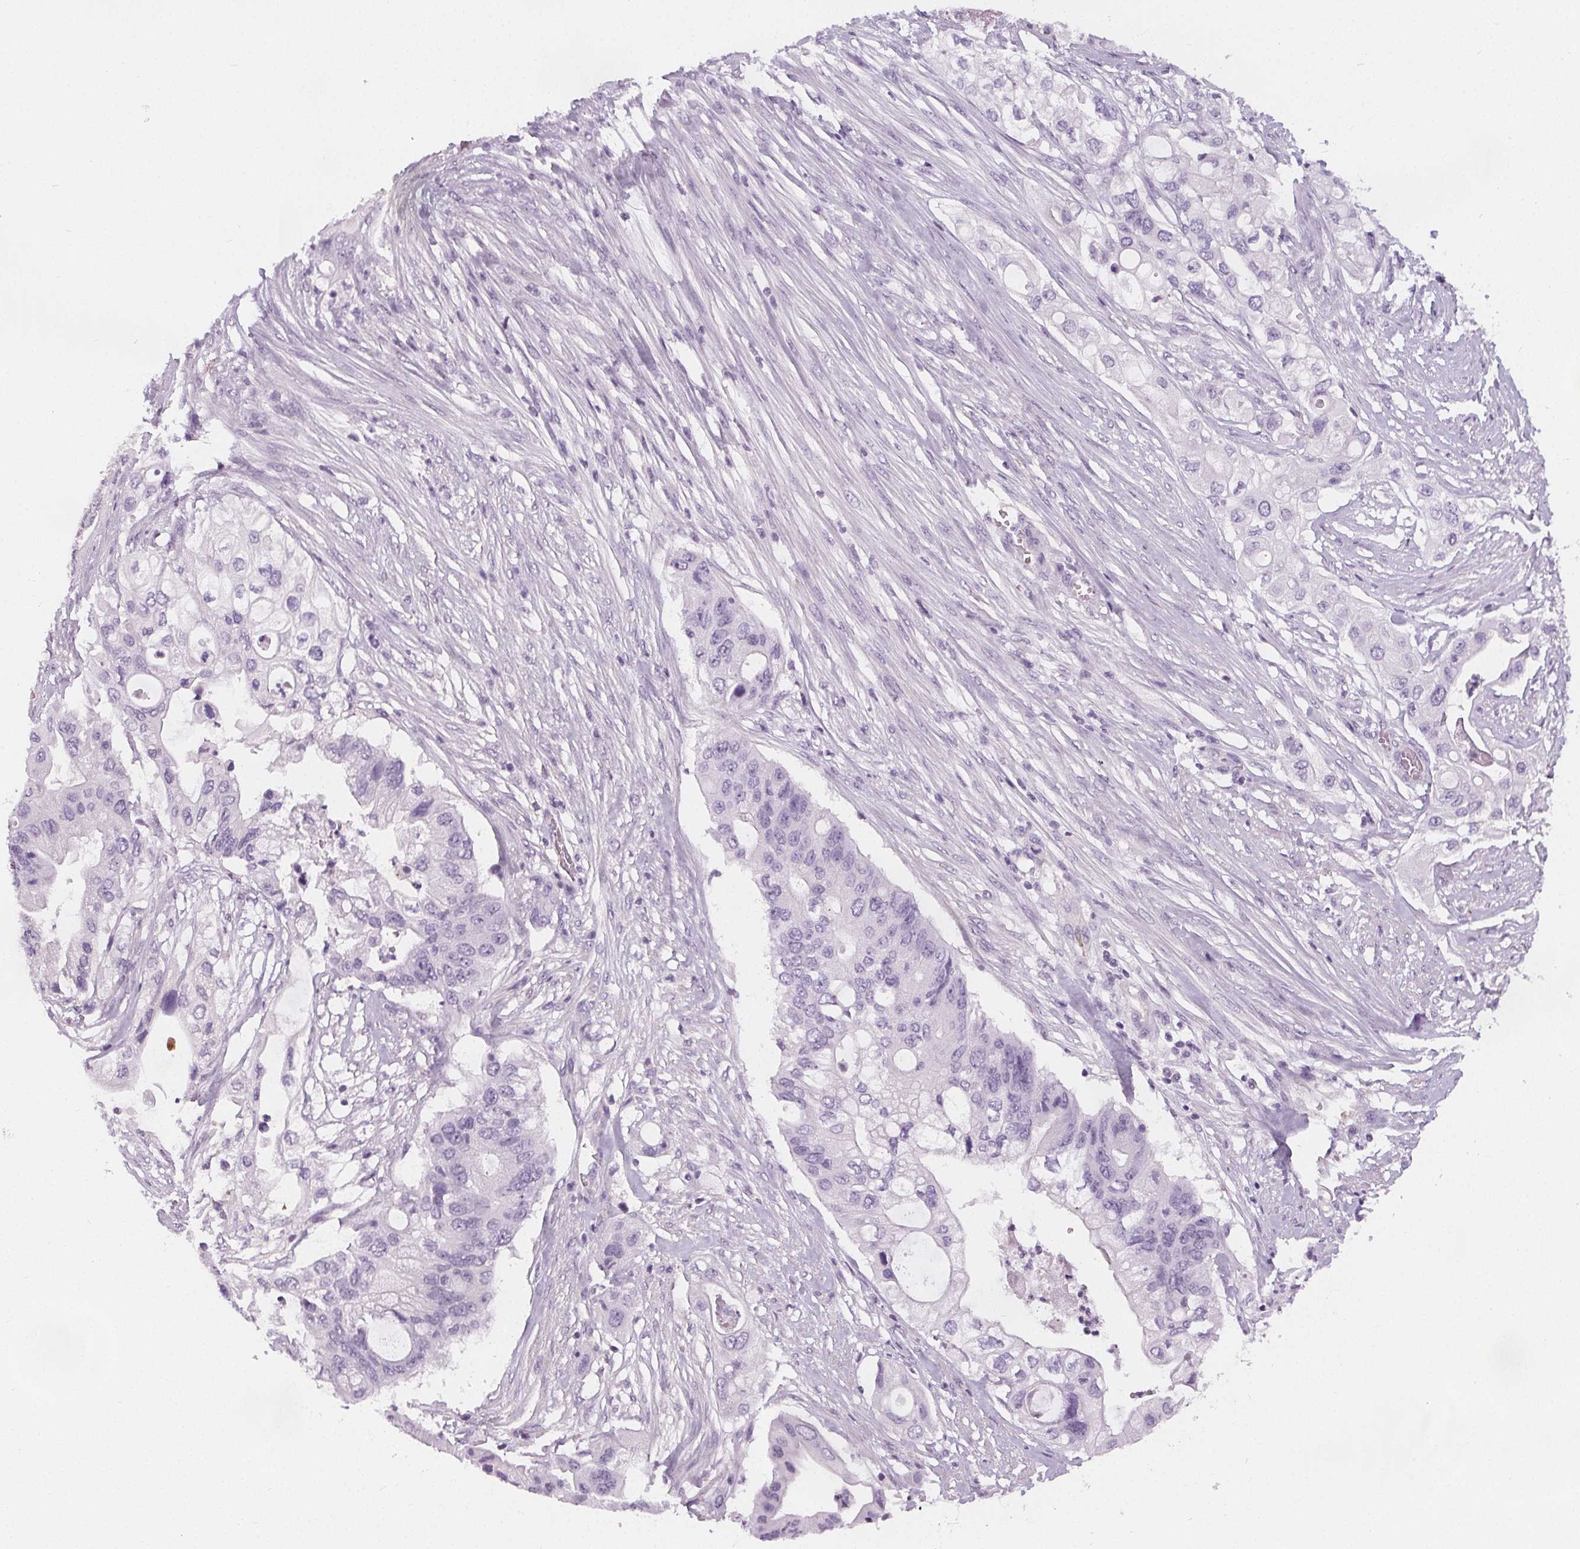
{"staining": {"intensity": "negative", "quantity": "none", "location": "none"}, "tissue": "pancreatic cancer", "cell_type": "Tumor cells", "image_type": "cancer", "snomed": [{"axis": "morphology", "description": "Adenocarcinoma, NOS"}, {"axis": "topography", "description": "Pancreas"}], "caption": "High magnification brightfield microscopy of pancreatic adenocarcinoma stained with DAB (brown) and counterstained with hematoxylin (blue): tumor cells show no significant staining. (IHC, brightfield microscopy, high magnification).", "gene": "SLC5A12", "patient": {"sex": "female", "age": 72}}